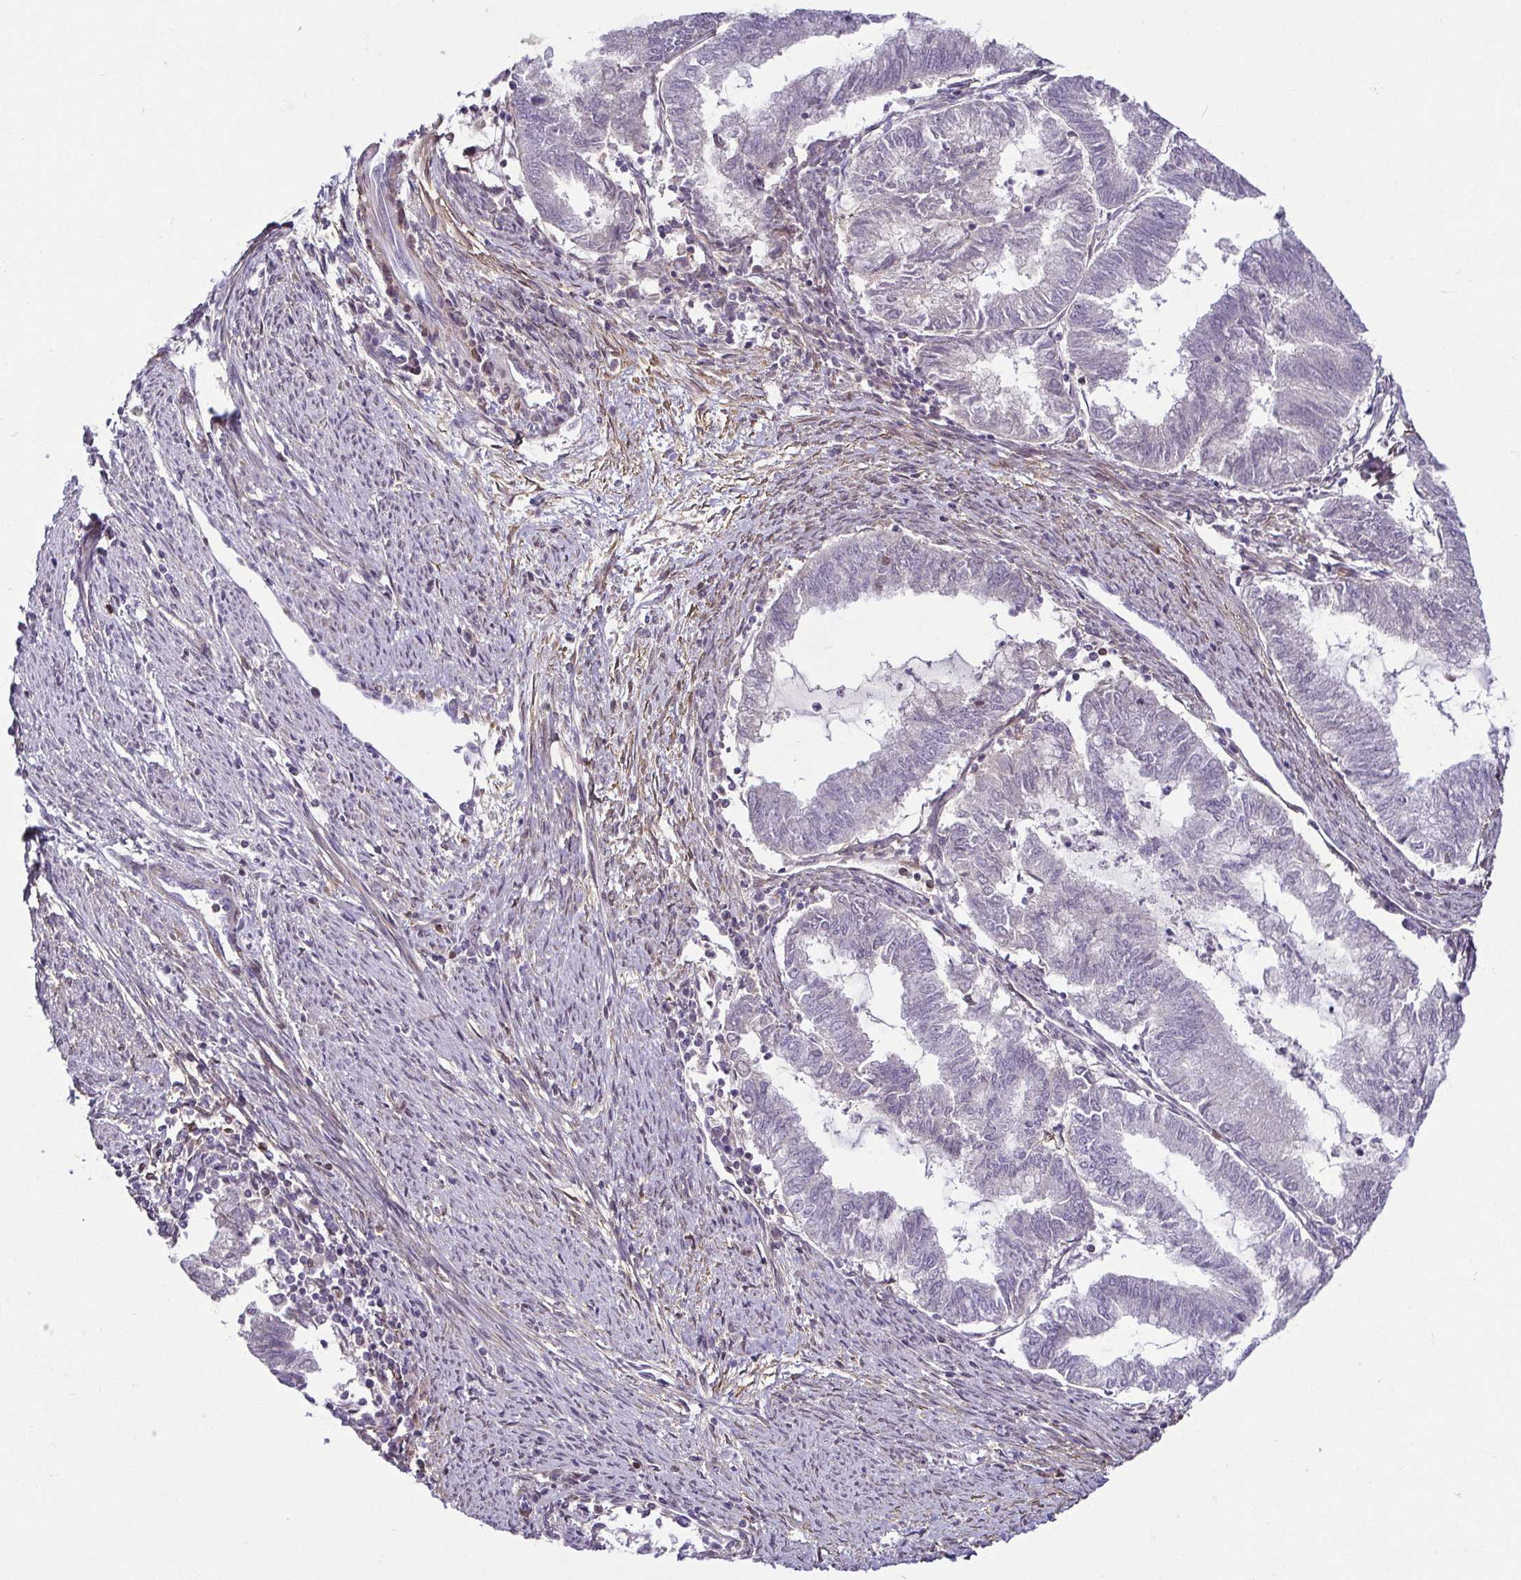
{"staining": {"intensity": "negative", "quantity": "none", "location": "none"}, "tissue": "endometrial cancer", "cell_type": "Tumor cells", "image_type": "cancer", "snomed": [{"axis": "morphology", "description": "Adenocarcinoma, NOS"}, {"axis": "topography", "description": "Endometrium"}], "caption": "An image of endometrial adenocarcinoma stained for a protein reveals no brown staining in tumor cells.", "gene": "HOPX", "patient": {"sex": "female", "age": 79}}